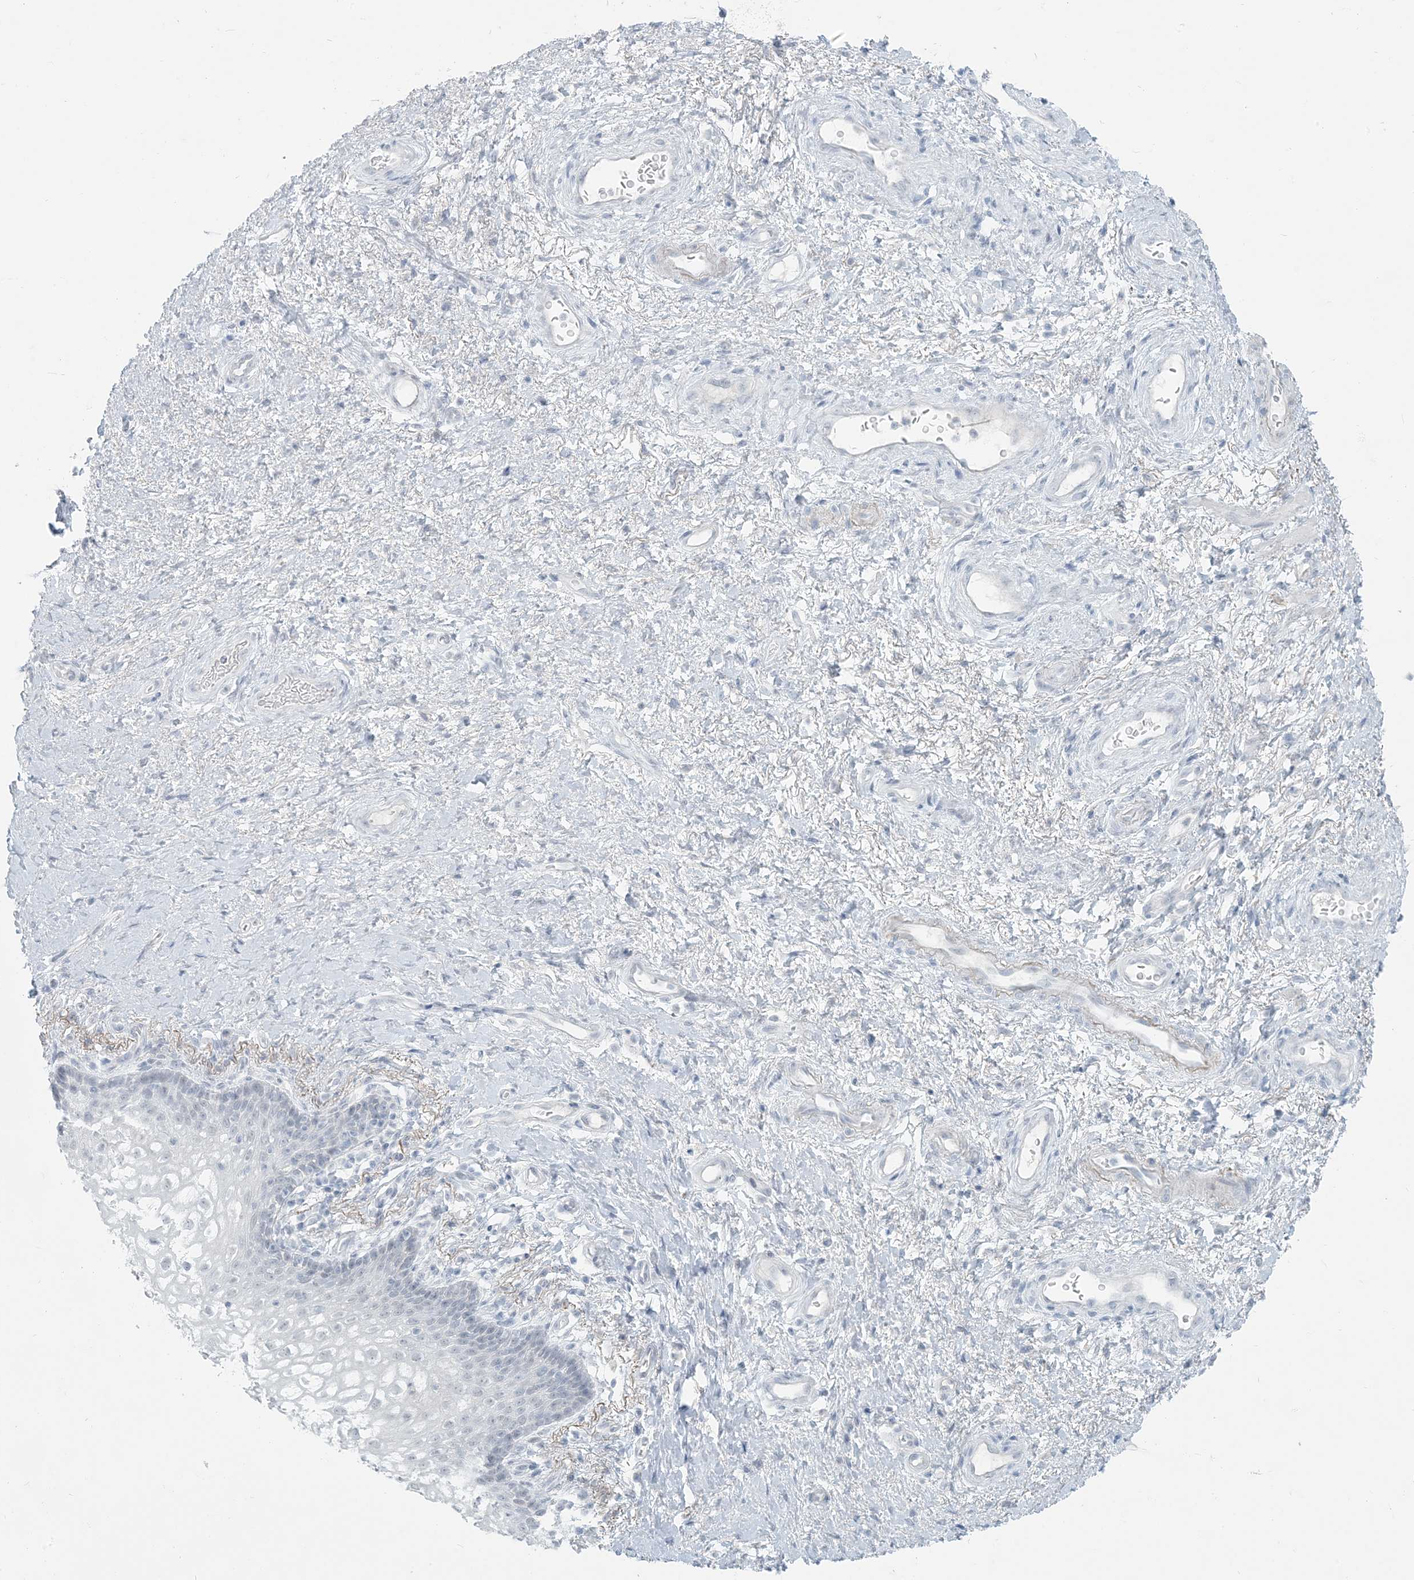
{"staining": {"intensity": "negative", "quantity": "none", "location": "none"}, "tissue": "vagina", "cell_type": "Squamous epithelial cells", "image_type": "normal", "snomed": [{"axis": "morphology", "description": "Normal tissue, NOS"}, {"axis": "topography", "description": "Vagina"}], "caption": "Immunohistochemical staining of unremarkable human vagina demonstrates no significant expression in squamous epithelial cells. (DAB IHC, high magnification).", "gene": "SCML1", "patient": {"sex": "female", "age": 60}}